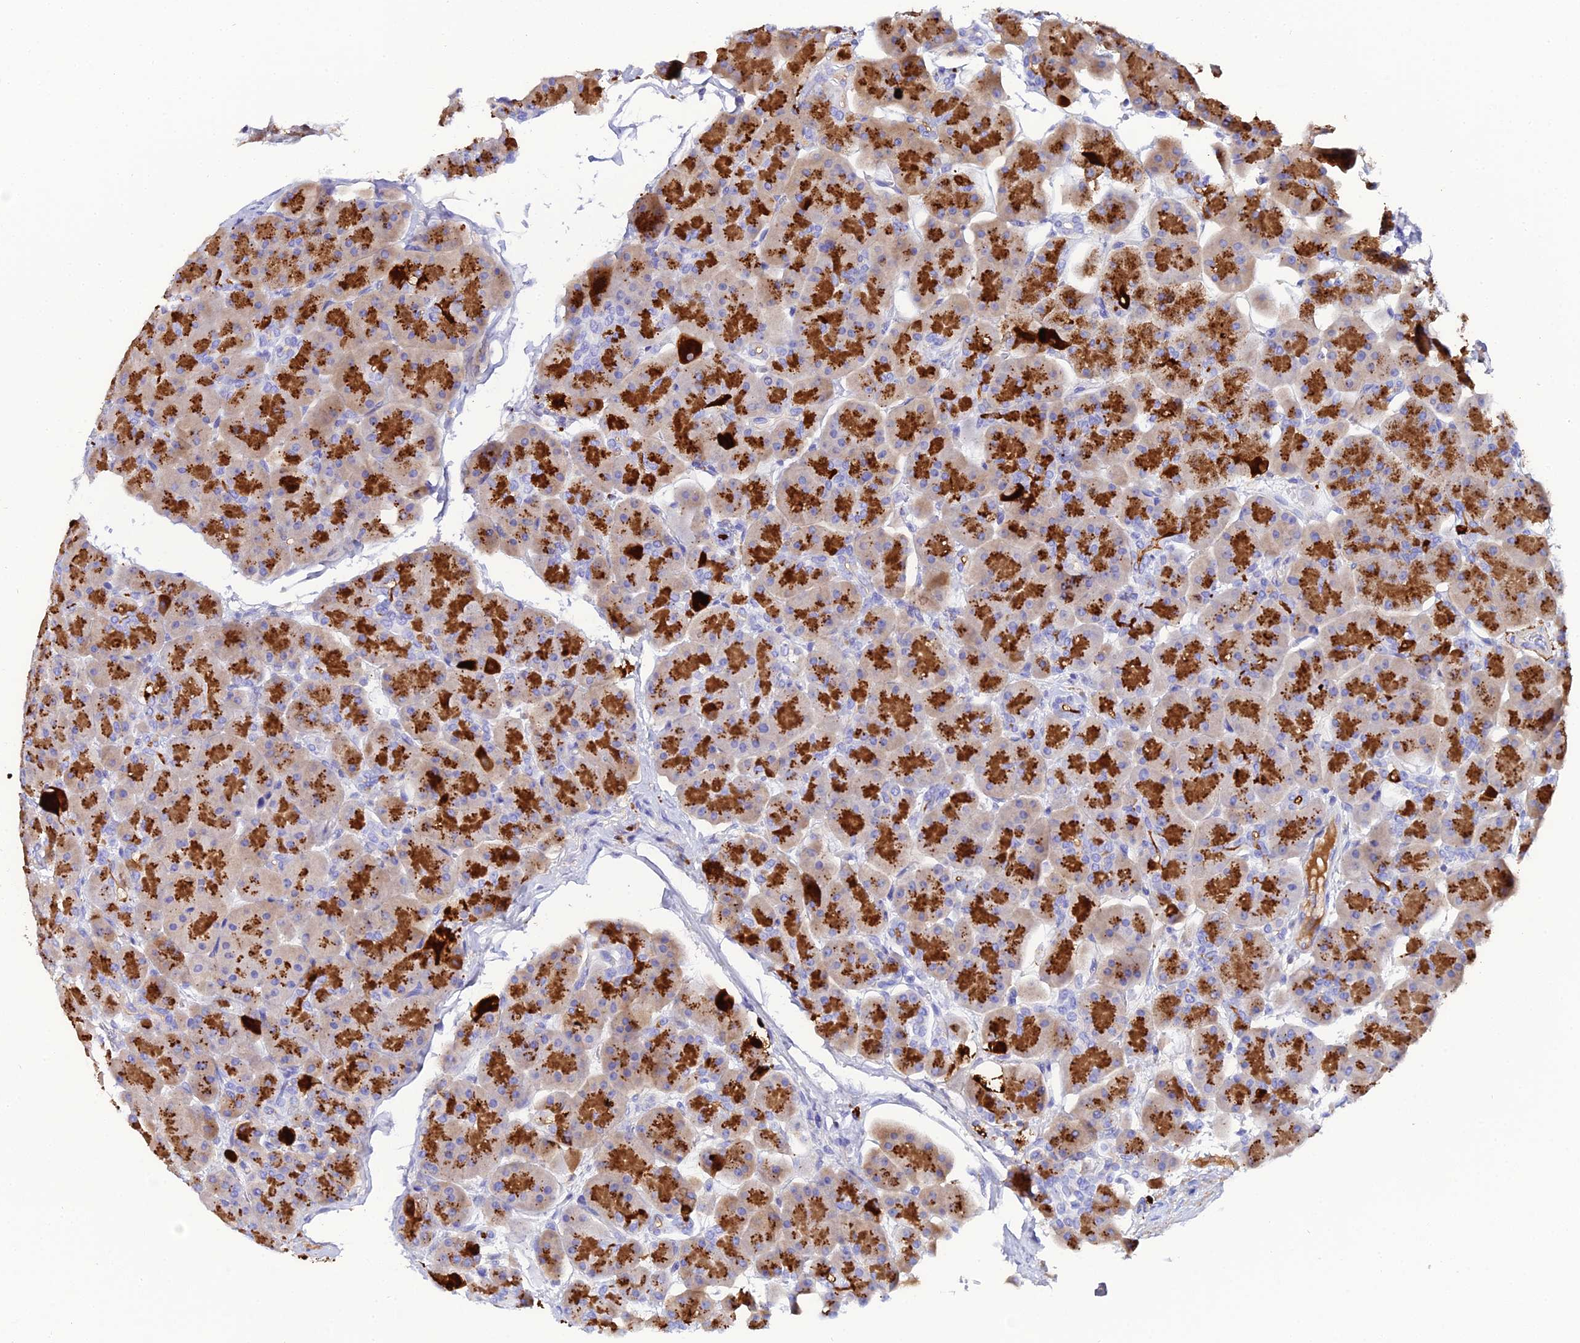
{"staining": {"intensity": "strong", "quantity": "25%-75%", "location": "cytoplasmic/membranous"}, "tissue": "pancreas", "cell_type": "Exocrine glandular cells", "image_type": "normal", "snomed": [{"axis": "morphology", "description": "Normal tissue, NOS"}, {"axis": "topography", "description": "Pancreas"}], "caption": "Immunohistochemical staining of benign pancreas demonstrates high levels of strong cytoplasmic/membranous positivity in about 25%-75% of exocrine glandular cells.", "gene": "CELA3A", "patient": {"sex": "male", "age": 66}}